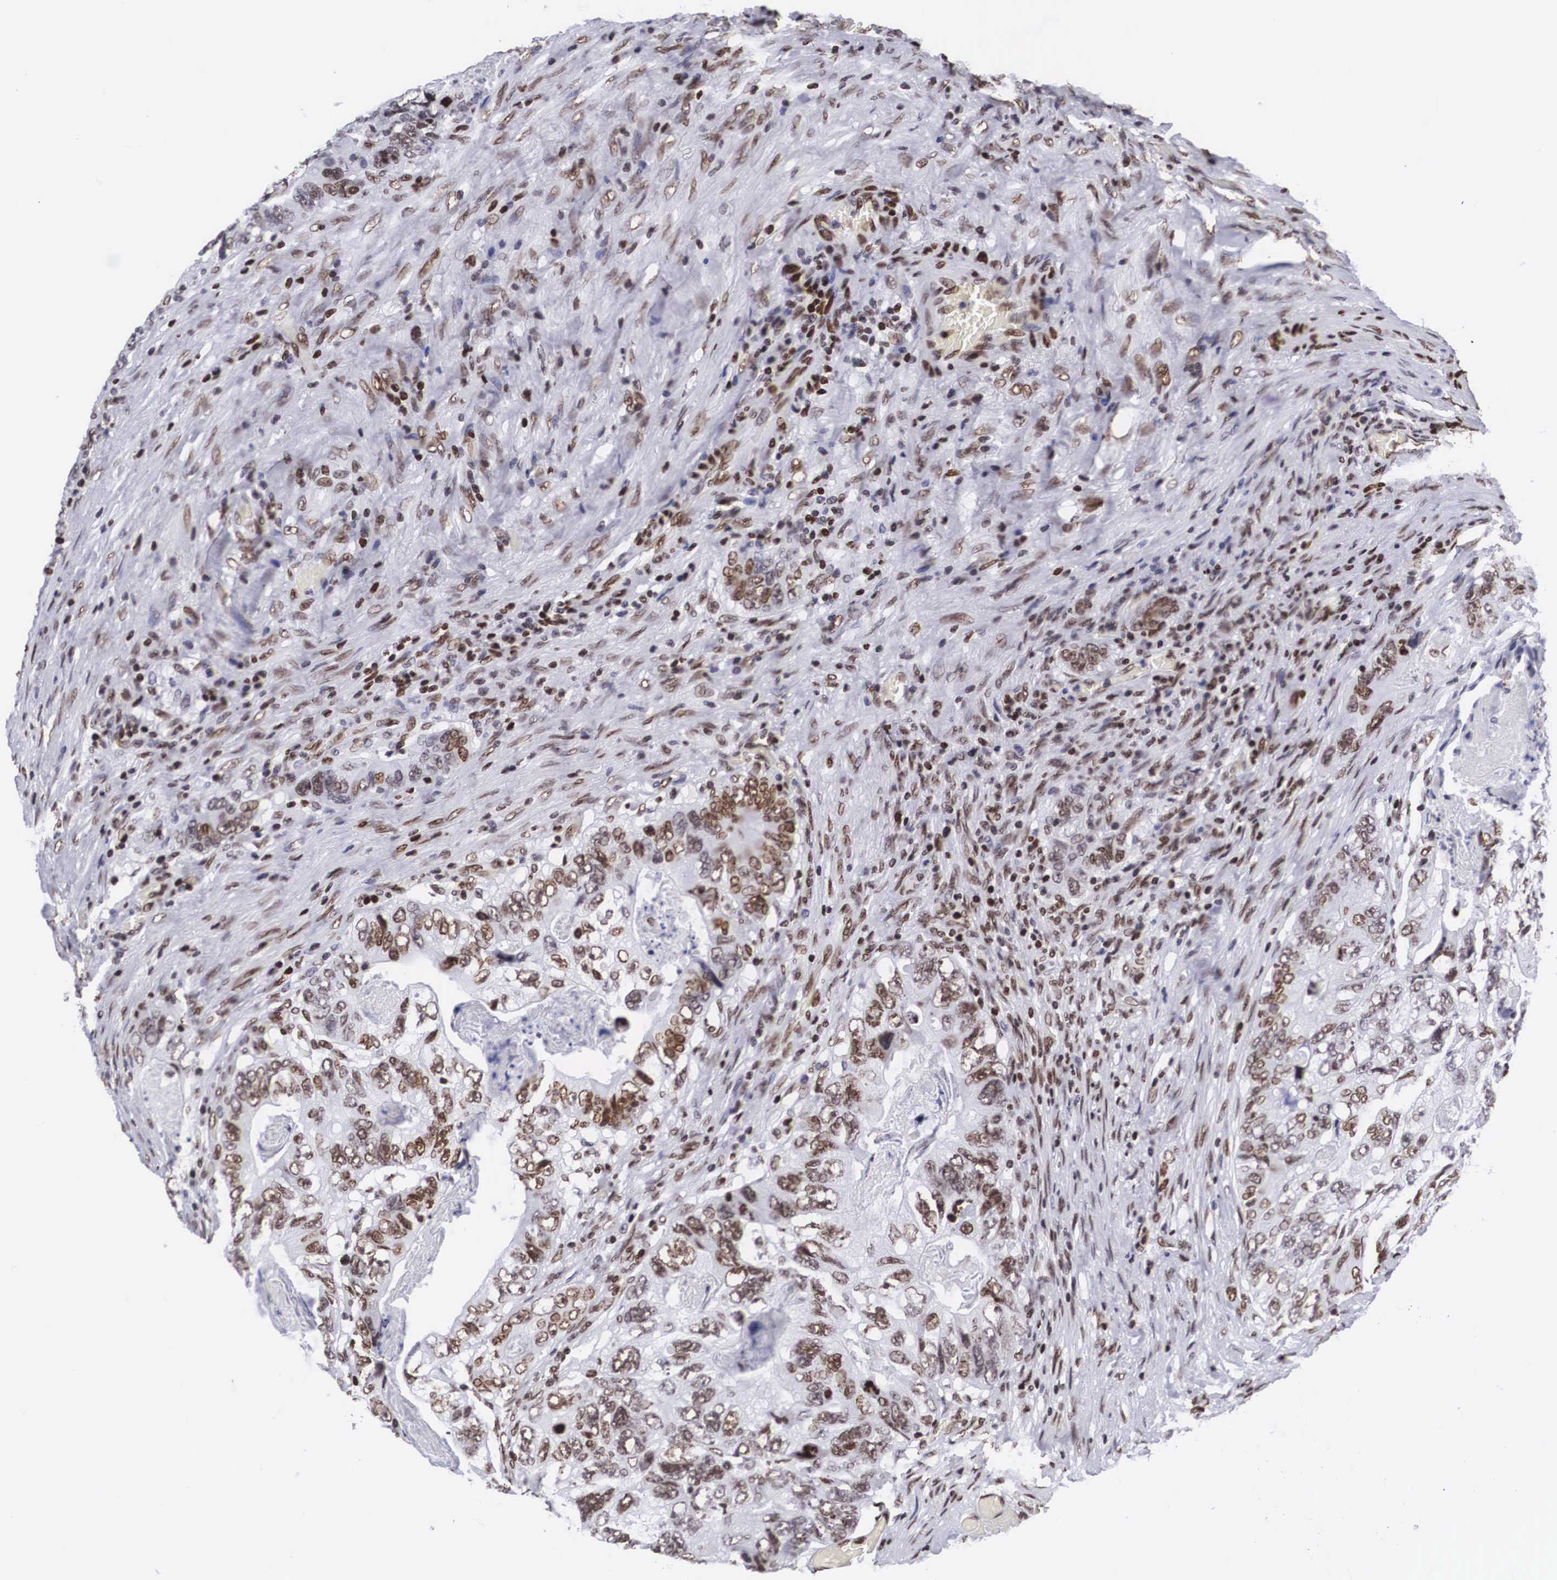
{"staining": {"intensity": "moderate", "quantity": ">75%", "location": "nuclear"}, "tissue": "colorectal cancer", "cell_type": "Tumor cells", "image_type": "cancer", "snomed": [{"axis": "morphology", "description": "Adenocarcinoma, NOS"}, {"axis": "topography", "description": "Rectum"}], "caption": "High-magnification brightfield microscopy of adenocarcinoma (colorectal) stained with DAB (brown) and counterstained with hematoxylin (blue). tumor cells exhibit moderate nuclear expression is appreciated in about>75% of cells. The protein is stained brown, and the nuclei are stained in blue (DAB IHC with brightfield microscopy, high magnification).", "gene": "MECP2", "patient": {"sex": "female", "age": 82}}